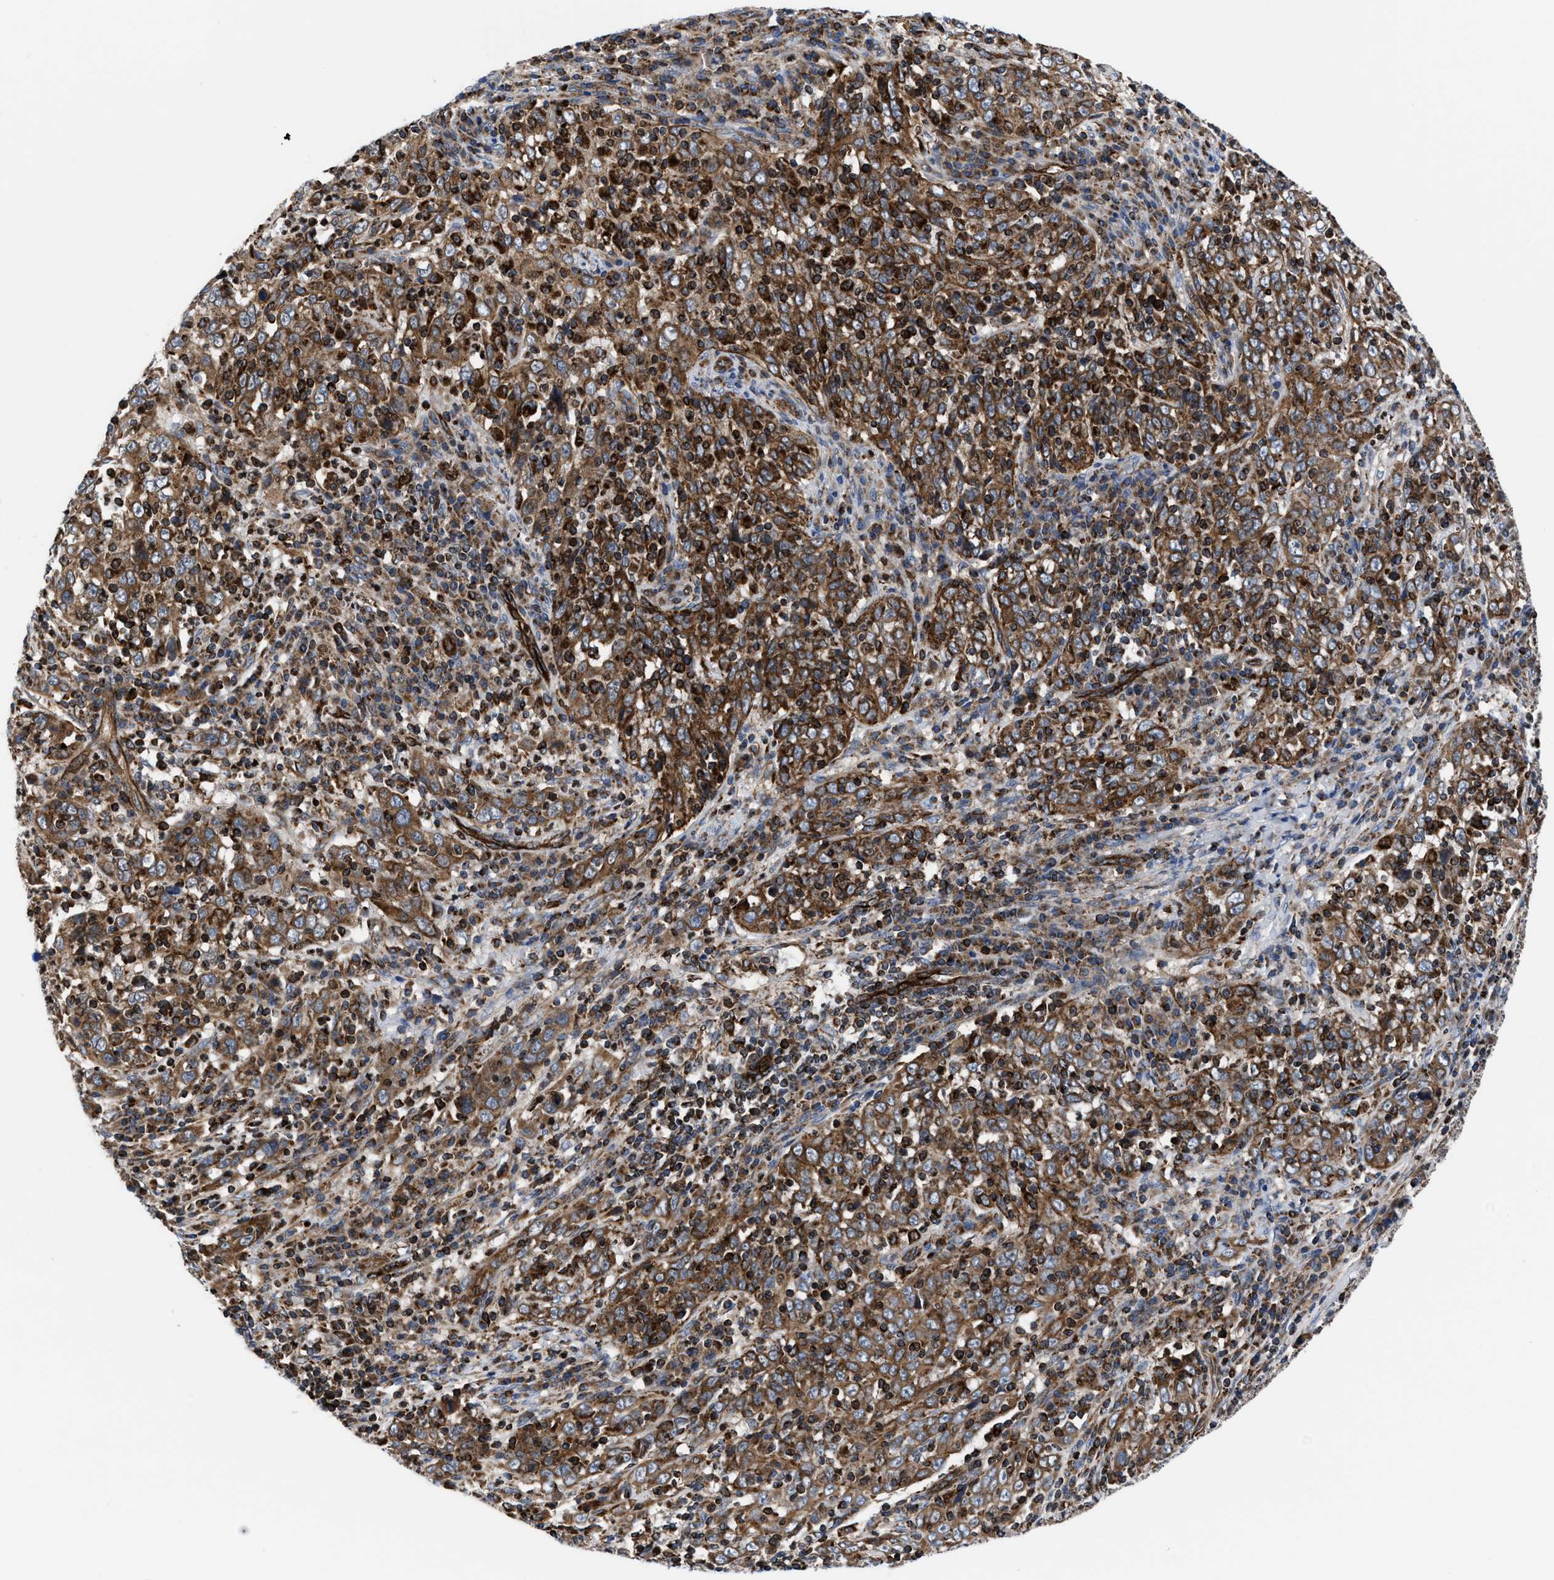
{"staining": {"intensity": "strong", "quantity": ">75%", "location": "cytoplasmic/membranous"}, "tissue": "cervical cancer", "cell_type": "Tumor cells", "image_type": "cancer", "snomed": [{"axis": "morphology", "description": "Squamous cell carcinoma, NOS"}, {"axis": "topography", "description": "Cervix"}], "caption": "This micrograph exhibits cervical squamous cell carcinoma stained with immunohistochemistry to label a protein in brown. The cytoplasmic/membranous of tumor cells show strong positivity for the protein. Nuclei are counter-stained blue.", "gene": "PRR15L", "patient": {"sex": "female", "age": 46}}